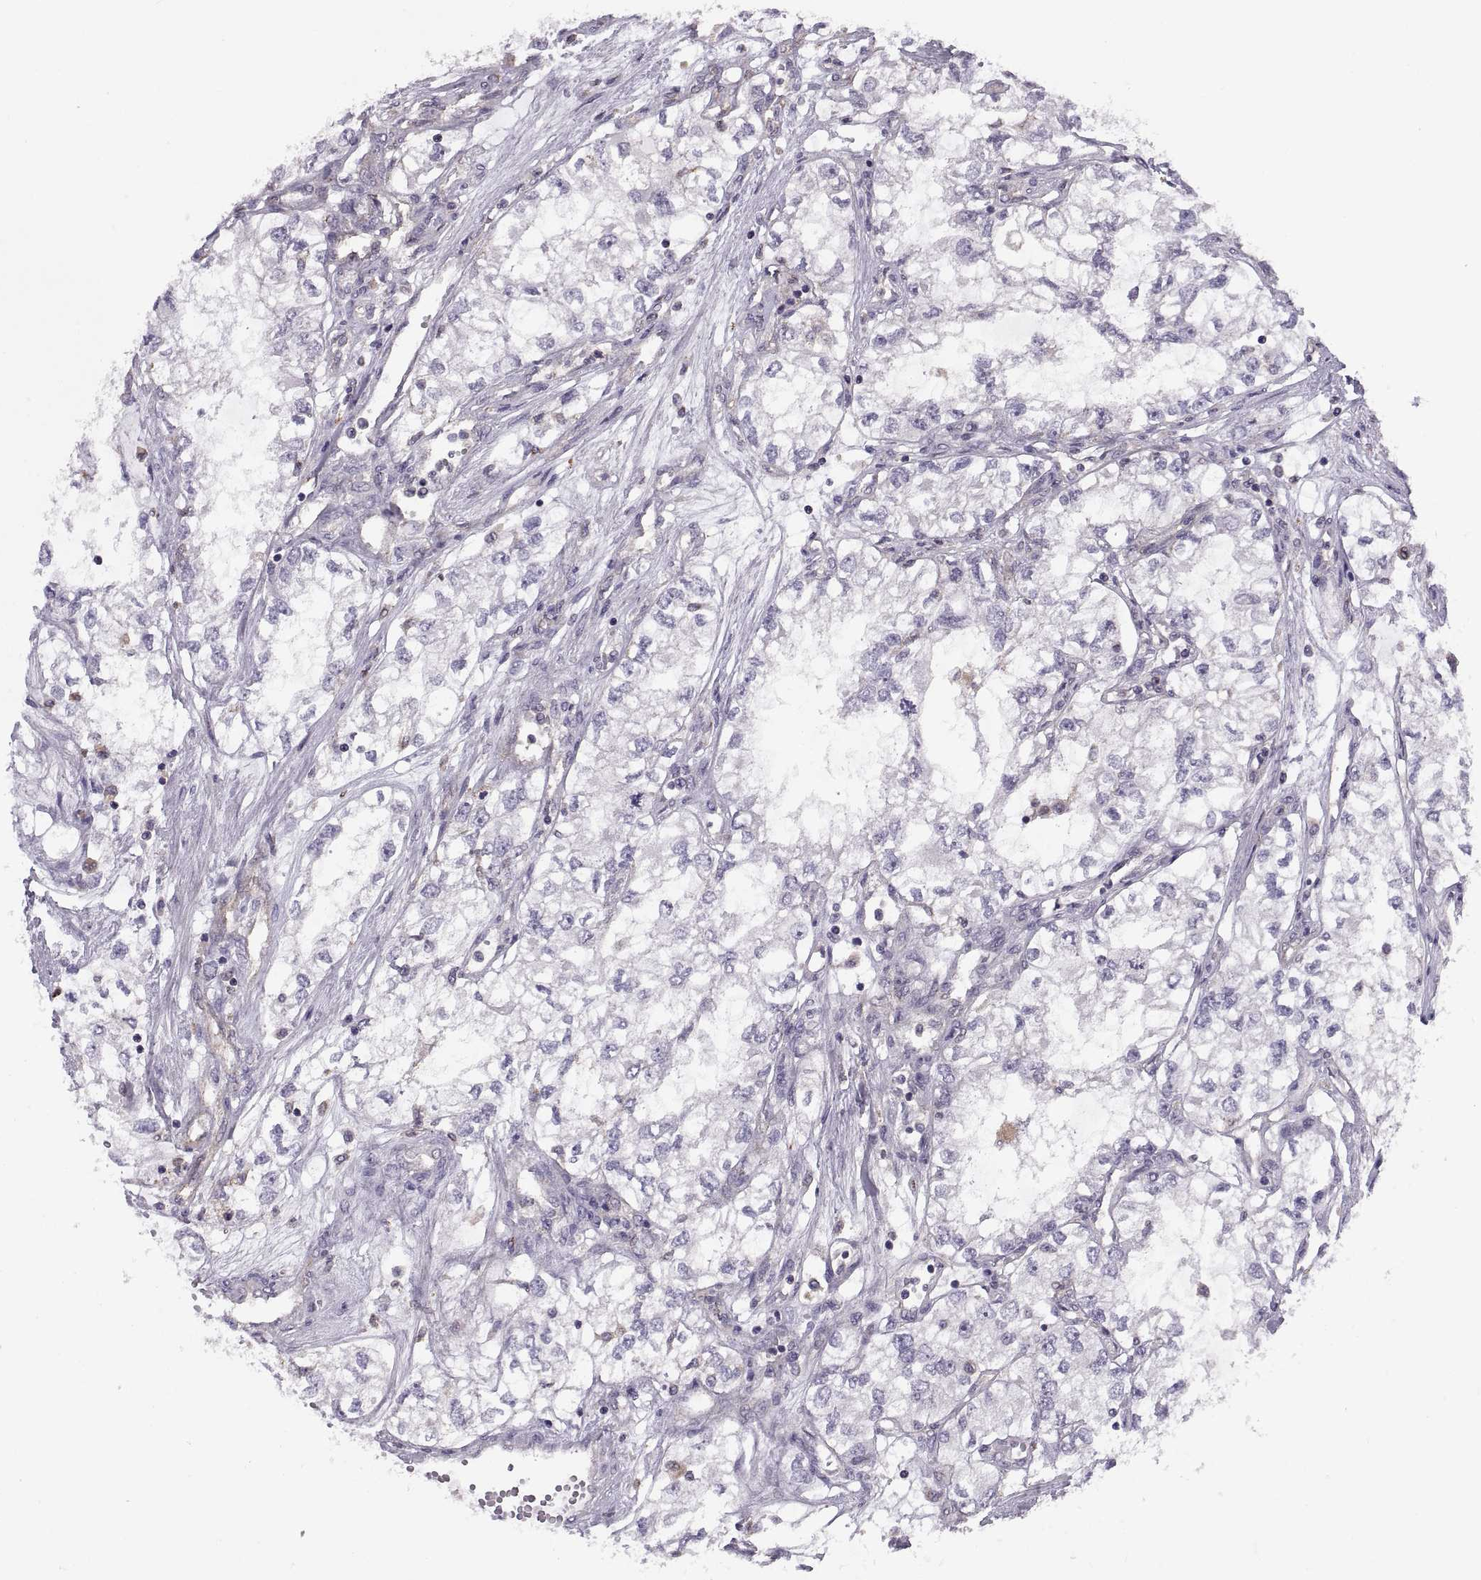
{"staining": {"intensity": "negative", "quantity": "none", "location": "none"}, "tissue": "renal cancer", "cell_type": "Tumor cells", "image_type": "cancer", "snomed": [{"axis": "morphology", "description": "Adenocarcinoma, NOS"}, {"axis": "topography", "description": "Kidney"}], "caption": "Protein analysis of renal cancer displays no significant staining in tumor cells.", "gene": "RALB", "patient": {"sex": "female", "age": 59}}